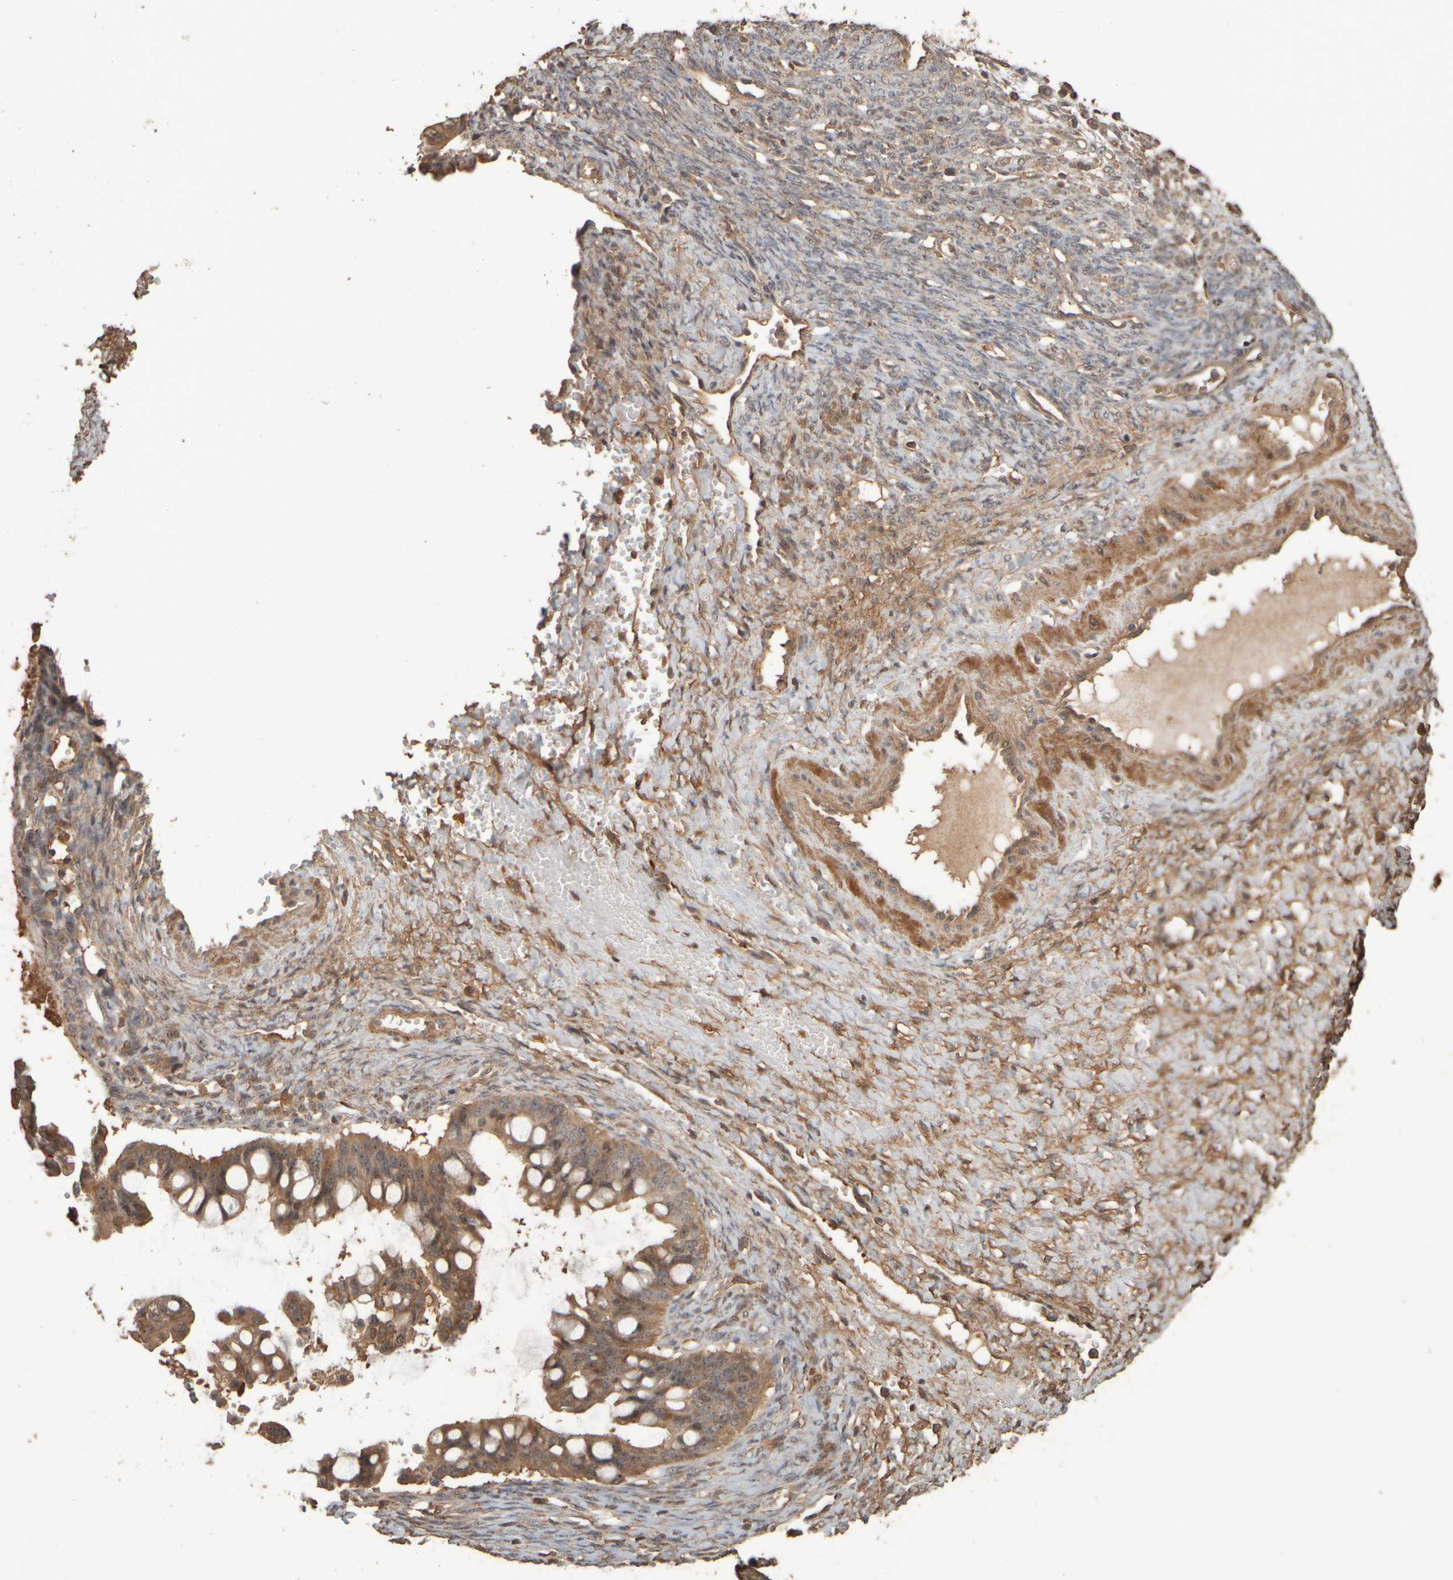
{"staining": {"intensity": "moderate", "quantity": ">75%", "location": "cytoplasmic/membranous,nuclear"}, "tissue": "ovarian cancer", "cell_type": "Tumor cells", "image_type": "cancer", "snomed": [{"axis": "morphology", "description": "Cystadenocarcinoma, mucinous, NOS"}, {"axis": "topography", "description": "Ovary"}], "caption": "This histopathology image shows IHC staining of human ovarian cancer, with medium moderate cytoplasmic/membranous and nuclear expression in about >75% of tumor cells.", "gene": "SPHK1", "patient": {"sex": "female", "age": 73}}